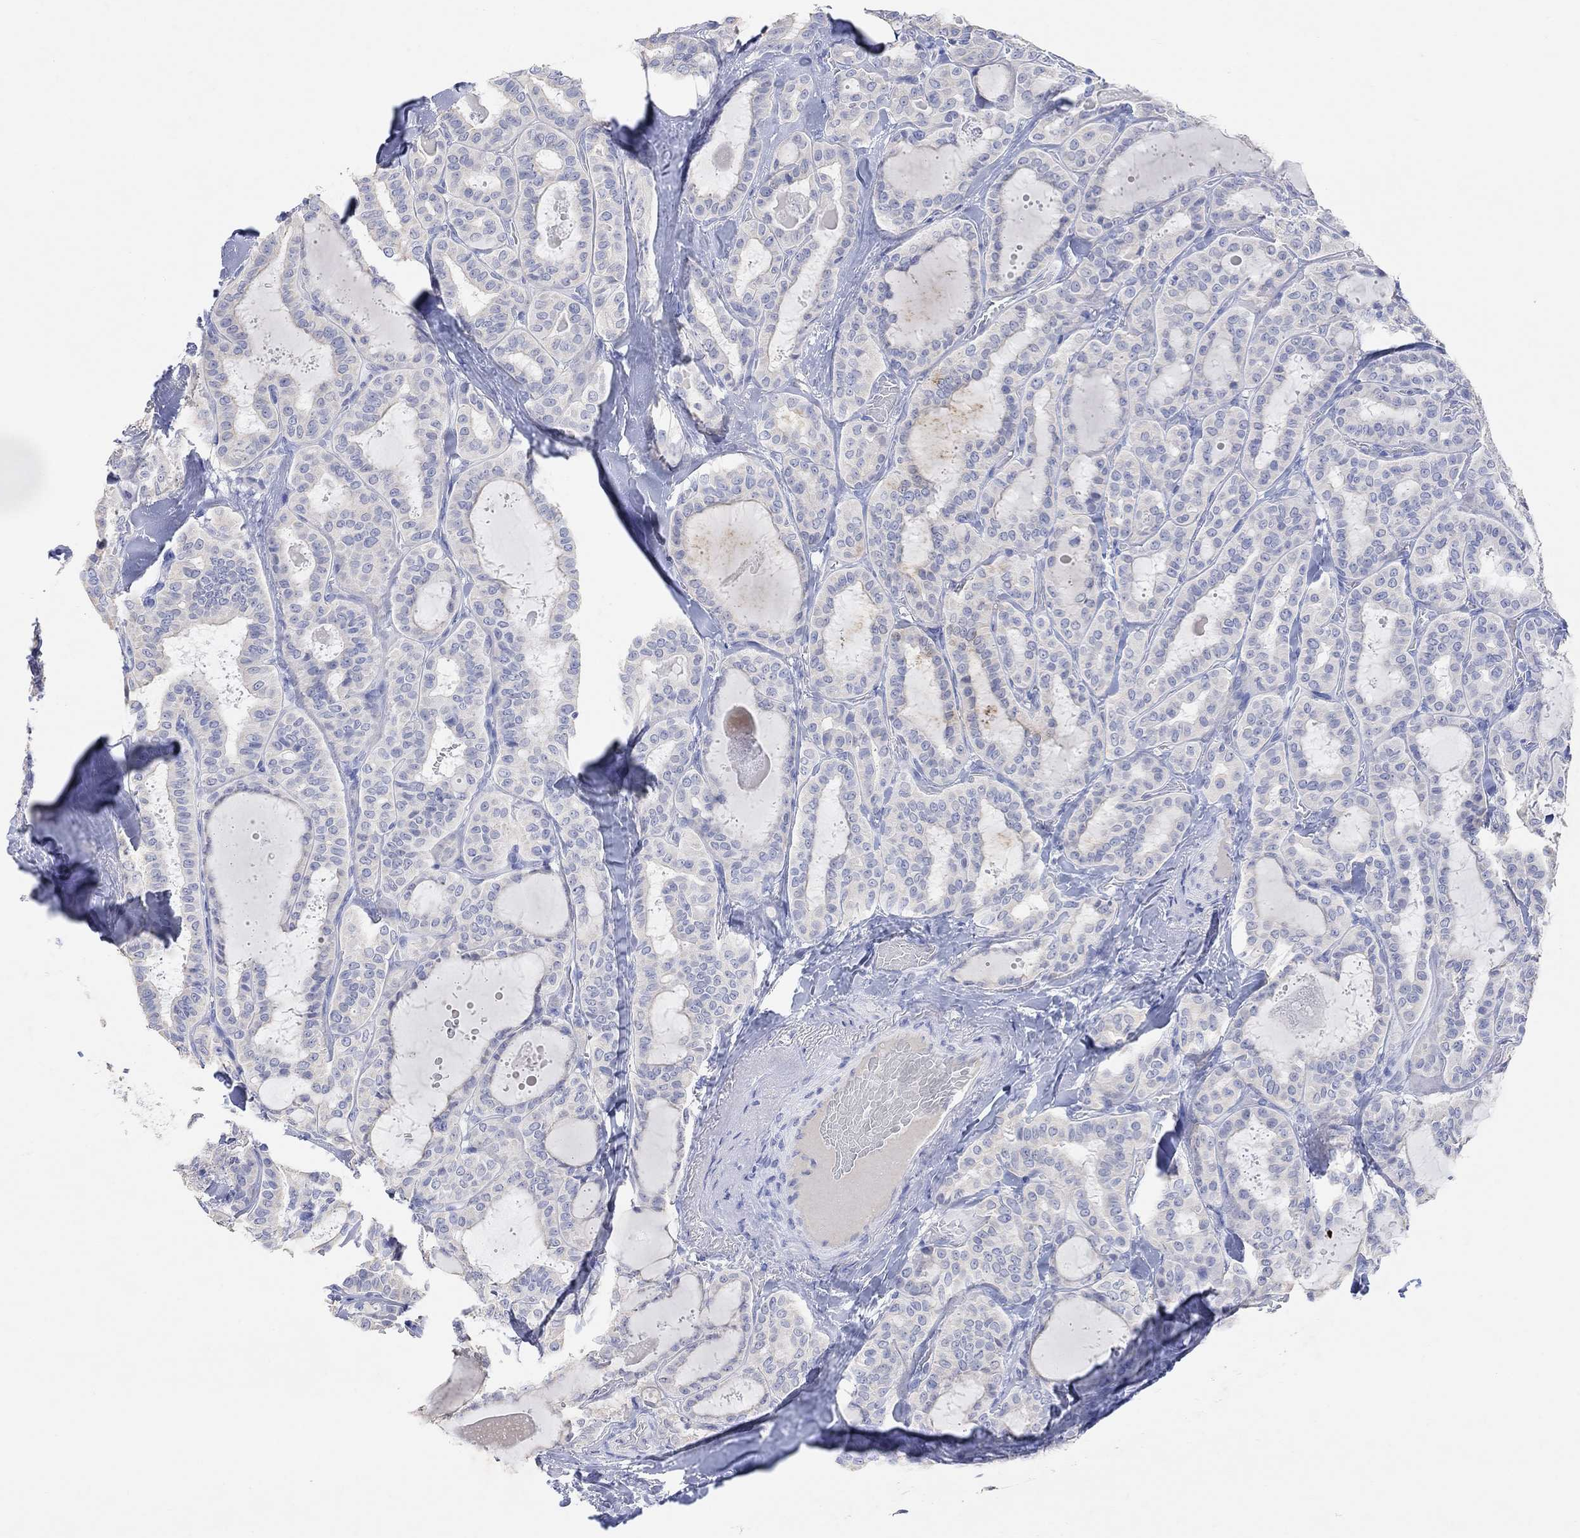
{"staining": {"intensity": "negative", "quantity": "none", "location": "none"}, "tissue": "thyroid cancer", "cell_type": "Tumor cells", "image_type": "cancer", "snomed": [{"axis": "morphology", "description": "Papillary adenocarcinoma, NOS"}, {"axis": "topography", "description": "Thyroid gland"}], "caption": "Histopathology image shows no protein staining in tumor cells of thyroid papillary adenocarcinoma tissue.", "gene": "TYR", "patient": {"sex": "female", "age": 39}}